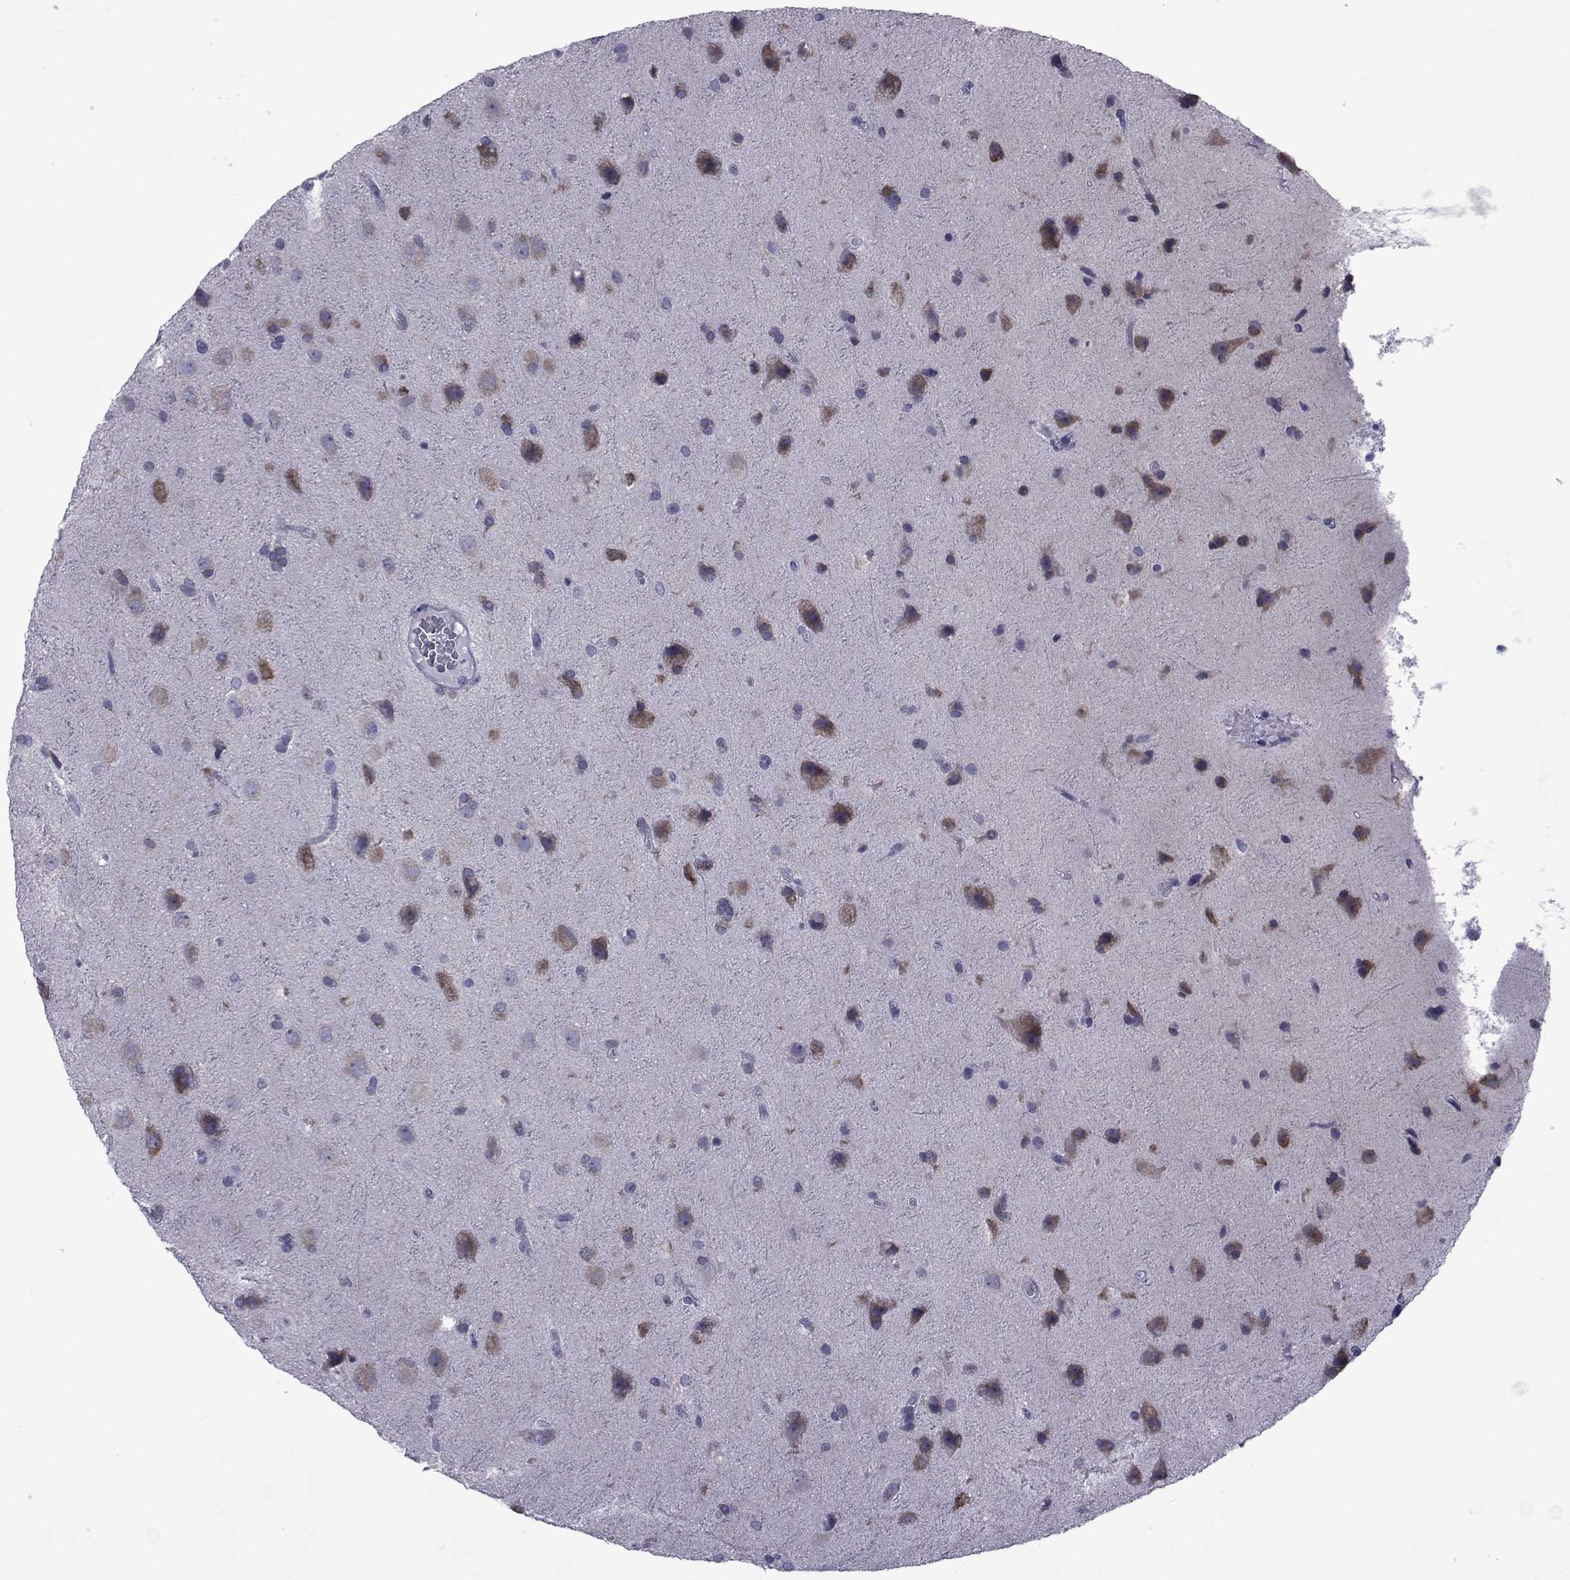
{"staining": {"intensity": "negative", "quantity": "none", "location": "none"}, "tissue": "glioma", "cell_type": "Tumor cells", "image_type": "cancer", "snomed": [{"axis": "morphology", "description": "Glioma, malignant, Low grade"}, {"axis": "topography", "description": "Brain"}], "caption": "An immunohistochemistry photomicrograph of glioma is shown. There is no staining in tumor cells of glioma.", "gene": "GKAP1", "patient": {"sex": "male", "age": 58}}